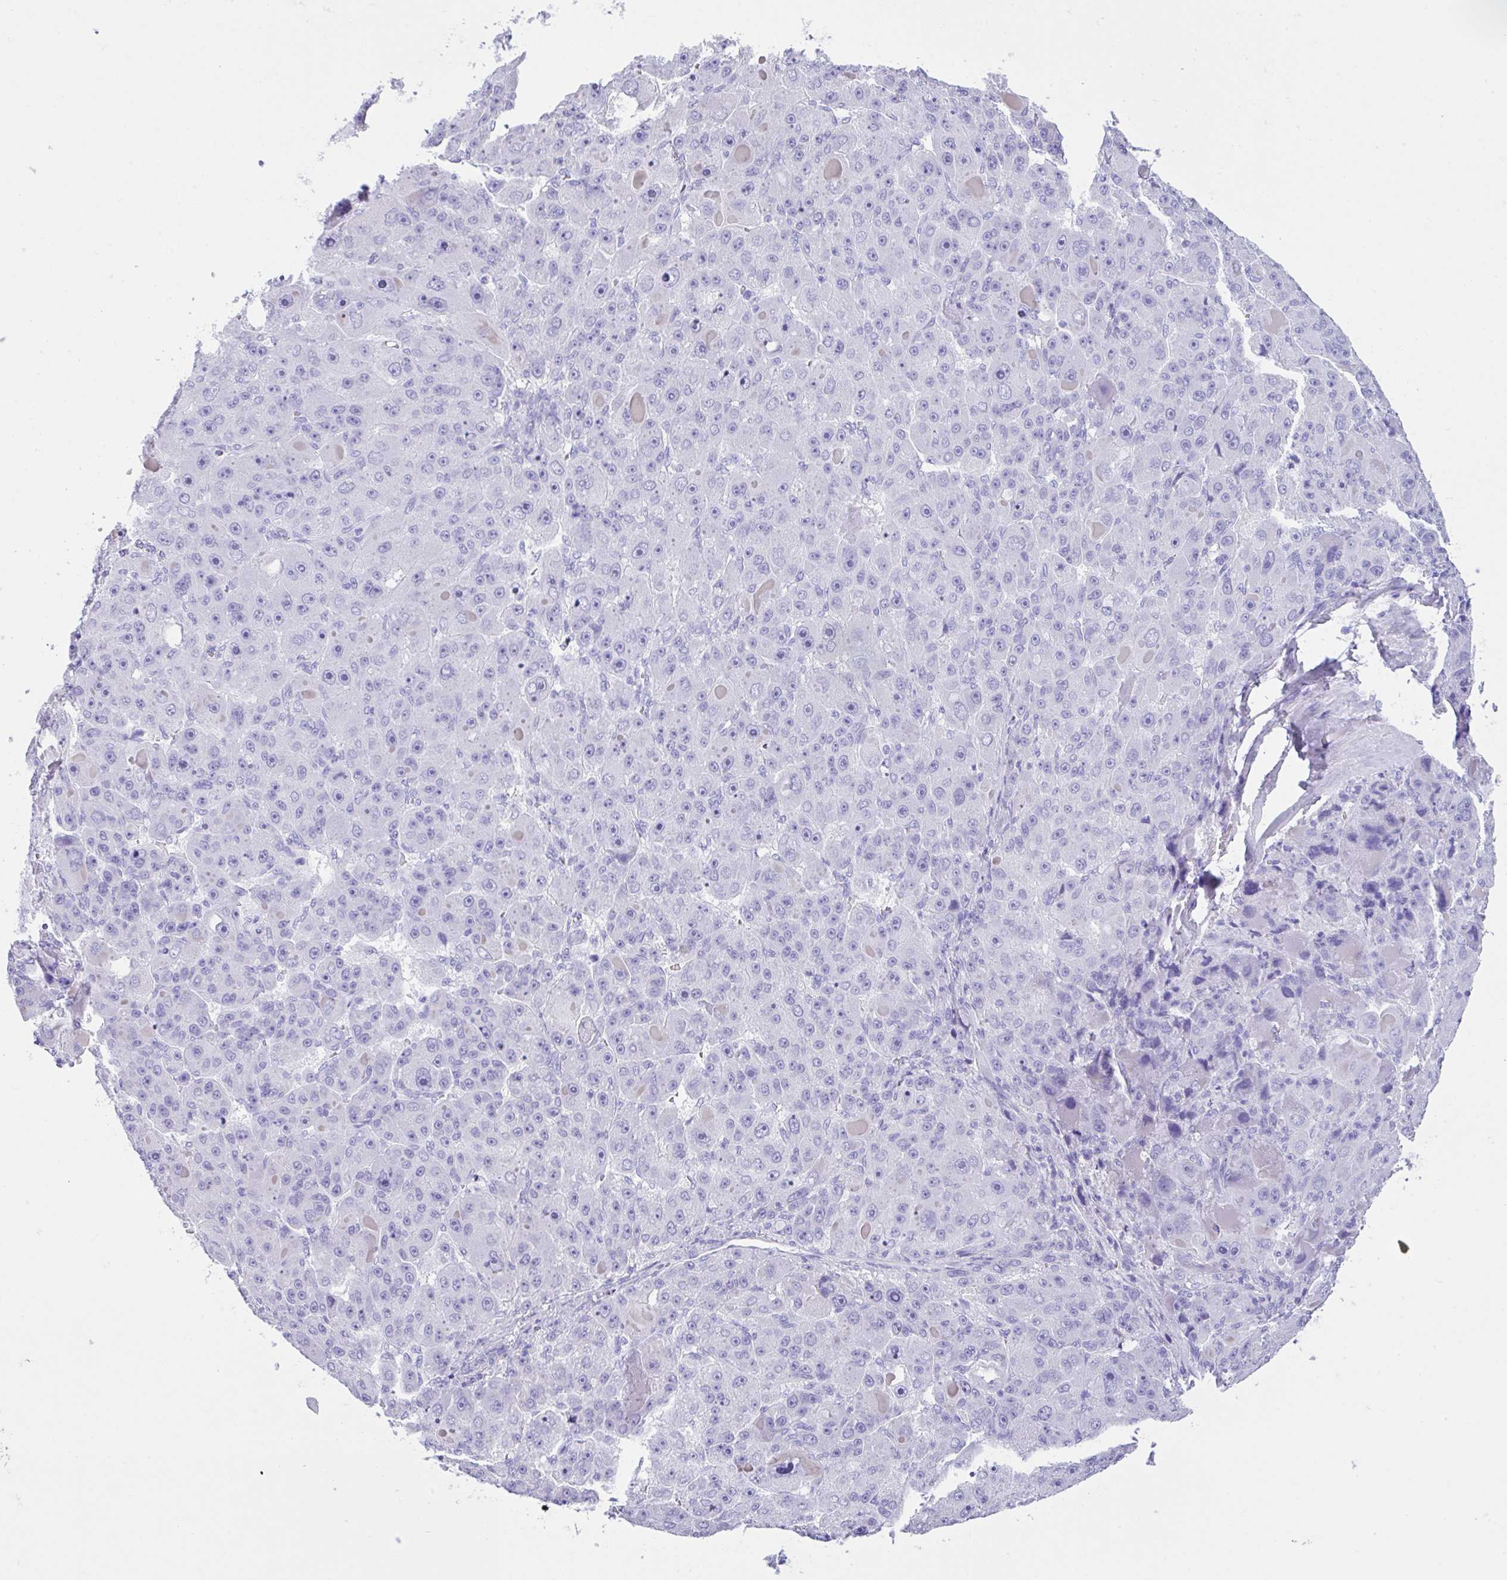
{"staining": {"intensity": "negative", "quantity": "none", "location": "none"}, "tissue": "liver cancer", "cell_type": "Tumor cells", "image_type": "cancer", "snomed": [{"axis": "morphology", "description": "Carcinoma, Hepatocellular, NOS"}, {"axis": "topography", "description": "Liver"}], "caption": "Hepatocellular carcinoma (liver) stained for a protein using immunohistochemistry (IHC) exhibits no expression tumor cells.", "gene": "CPA1", "patient": {"sex": "male", "age": 76}}